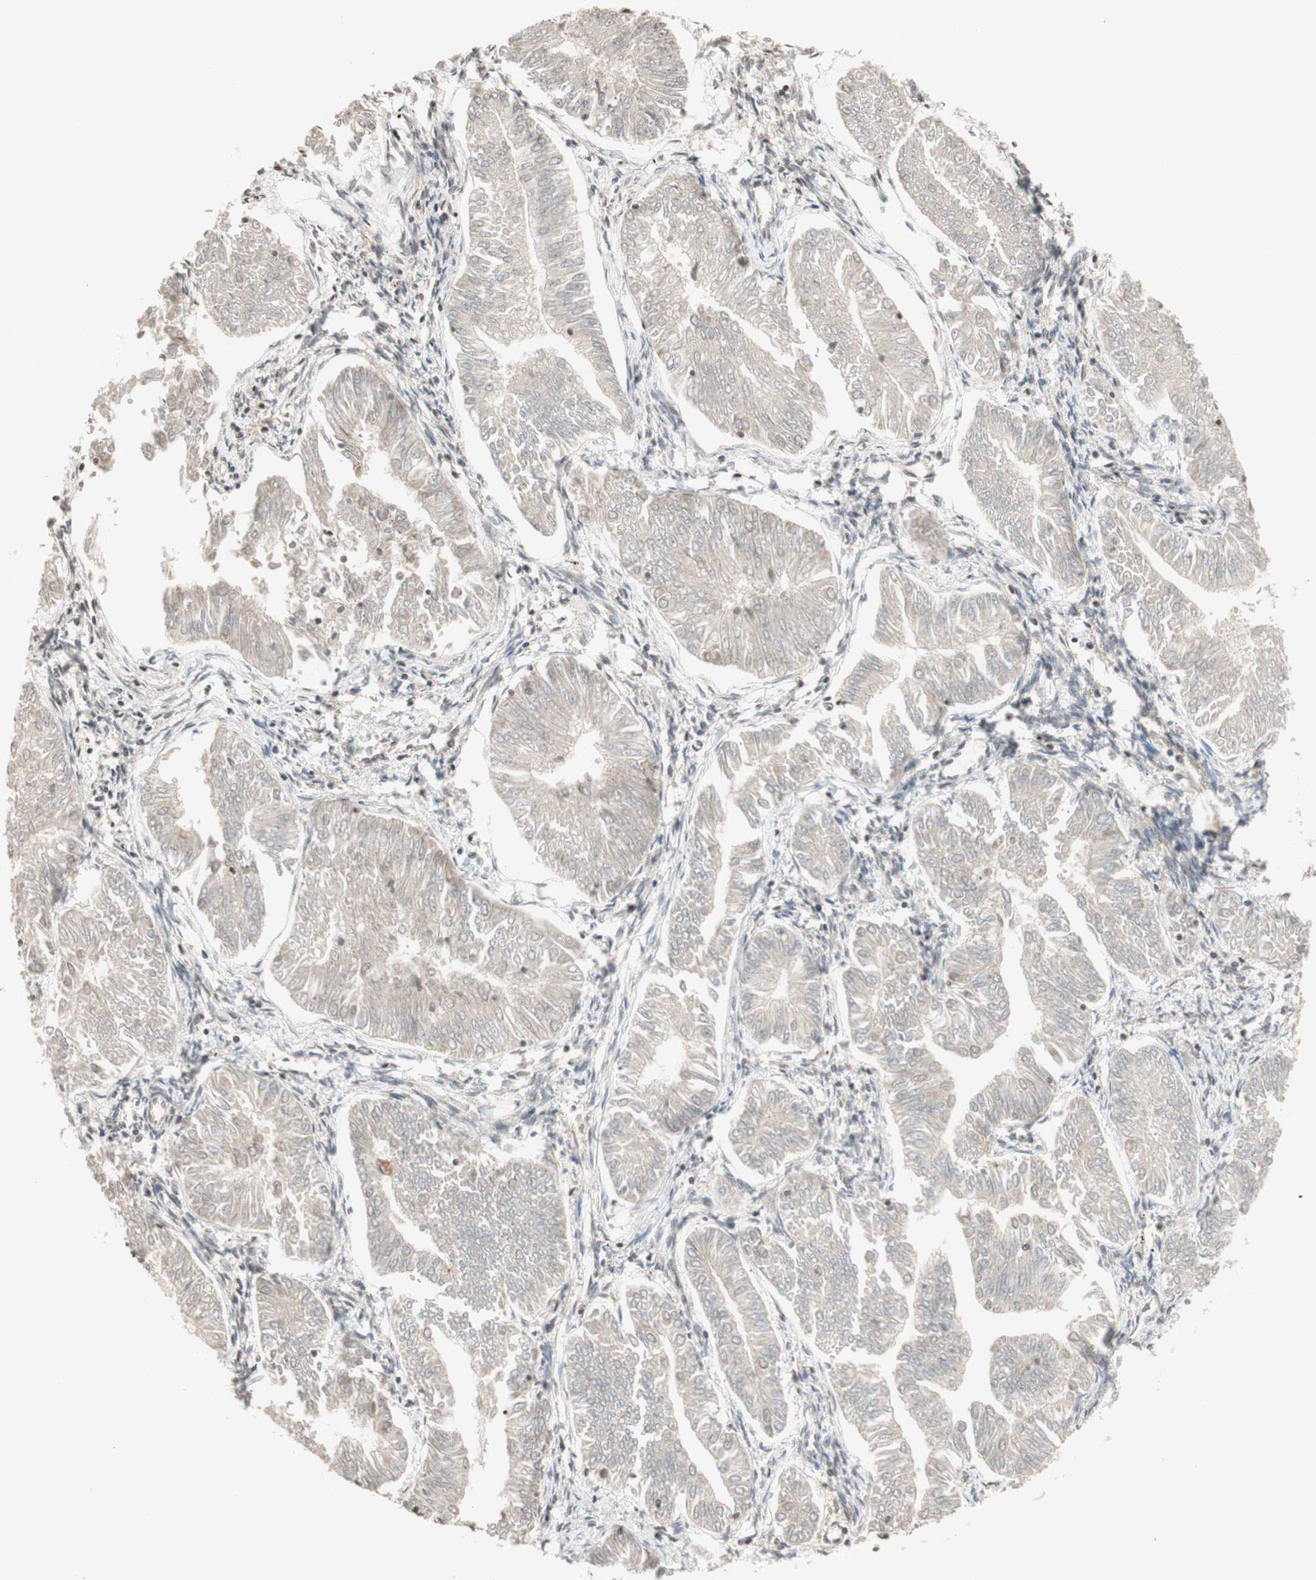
{"staining": {"intensity": "weak", "quantity": ">75%", "location": "cytoplasmic/membranous"}, "tissue": "endometrial cancer", "cell_type": "Tumor cells", "image_type": "cancer", "snomed": [{"axis": "morphology", "description": "Adenocarcinoma, NOS"}, {"axis": "topography", "description": "Endometrium"}], "caption": "Tumor cells exhibit weak cytoplasmic/membranous expression in approximately >75% of cells in endometrial cancer.", "gene": "GLI1", "patient": {"sex": "female", "age": 53}}